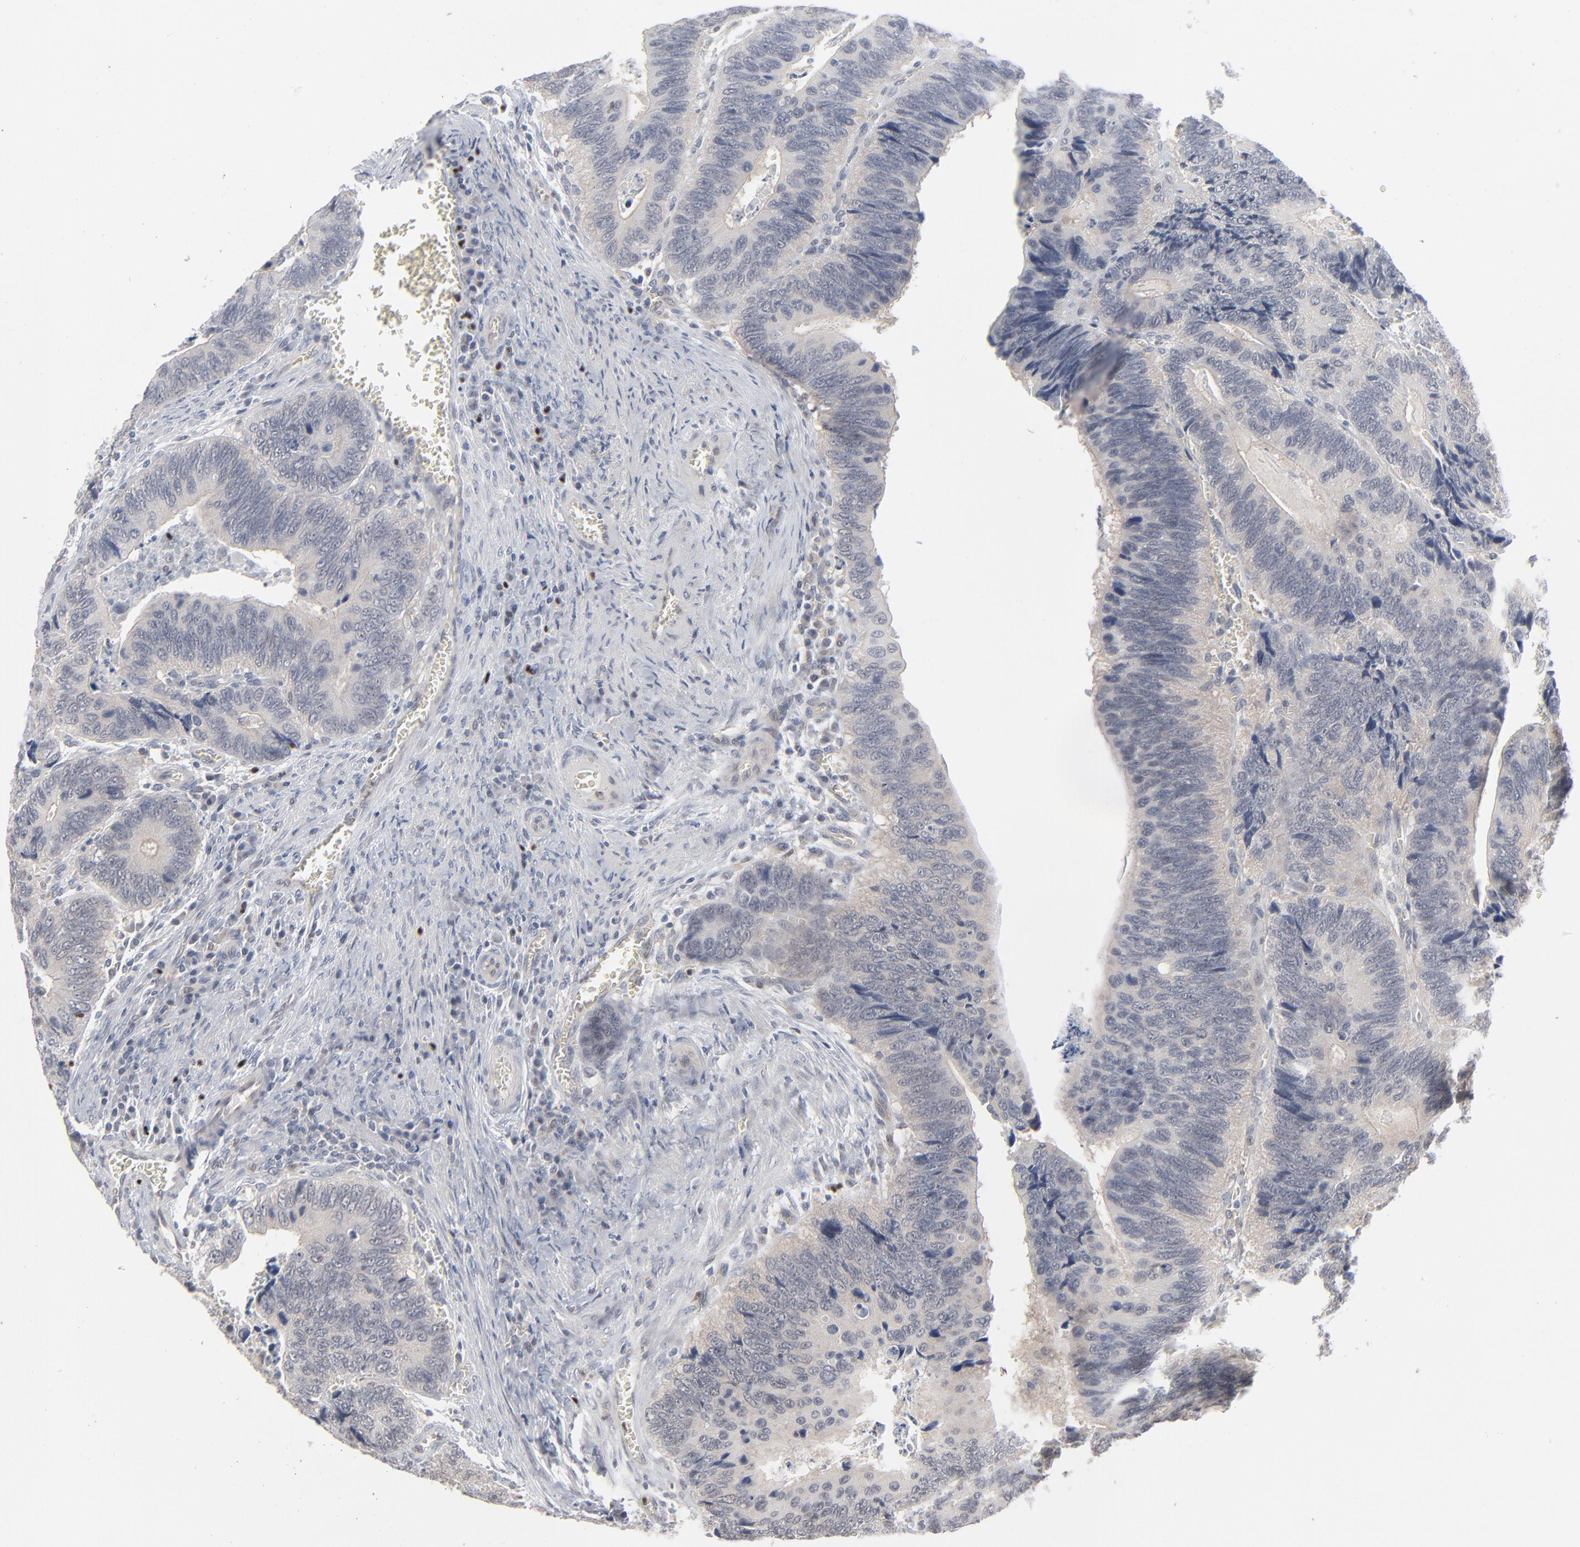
{"staining": {"intensity": "negative", "quantity": "none", "location": "none"}, "tissue": "colorectal cancer", "cell_type": "Tumor cells", "image_type": "cancer", "snomed": [{"axis": "morphology", "description": "Adenocarcinoma, NOS"}, {"axis": "topography", "description": "Colon"}], "caption": "A high-resolution image shows IHC staining of colorectal adenocarcinoma, which reveals no significant expression in tumor cells.", "gene": "FOXN2", "patient": {"sex": "male", "age": 72}}